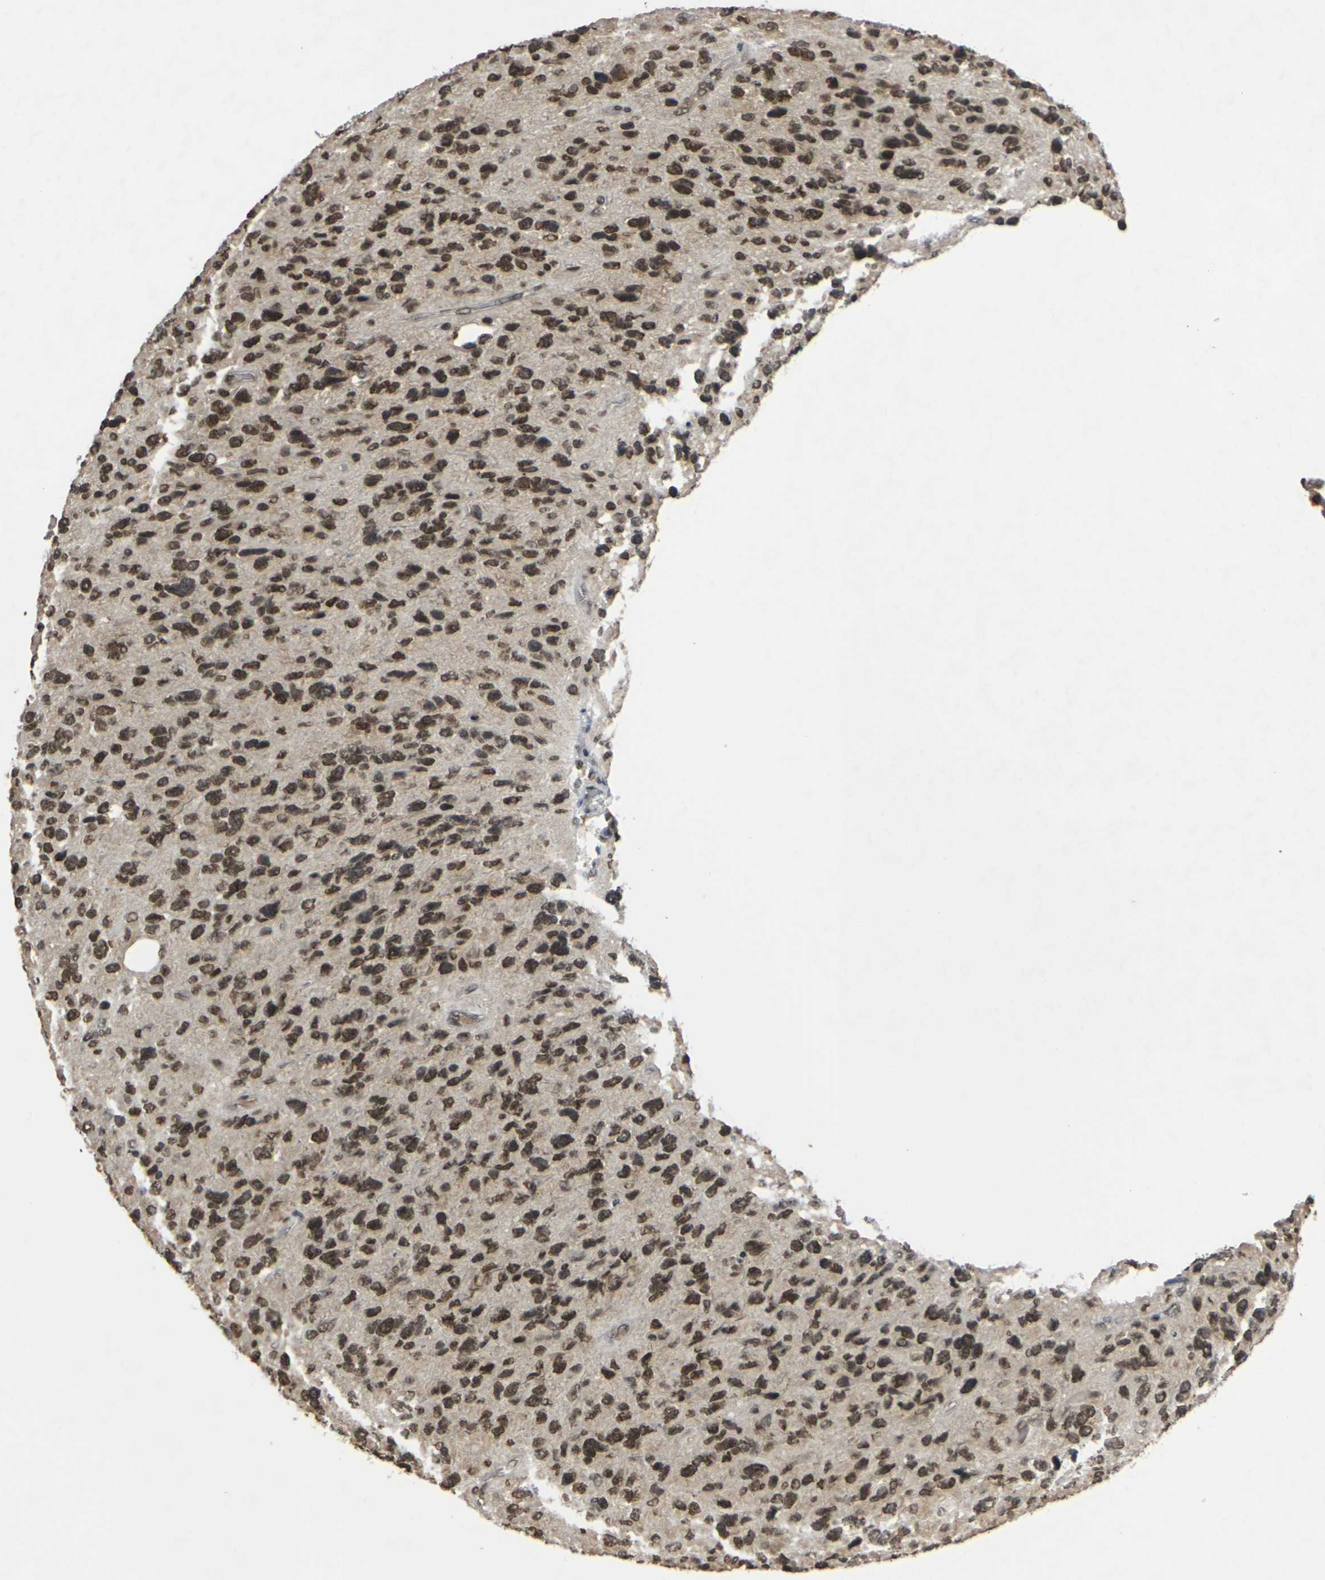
{"staining": {"intensity": "strong", "quantity": ">75%", "location": "nuclear"}, "tissue": "glioma", "cell_type": "Tumor cells", "image_type": "cancer", "snomed": [{"axis": "morphology", "description": "Glioma, malignant, High grade"}, {"axis": "topography", "description": "Brain"}], "caption": "High-magnification brightfield microscopy of malignant glioma (high-grade) stained with DAB (brown) and counterstained with hematoxylin (blue). tumor cells exhibit strong nuclear positivity is present in approximately>75% of cells.", "gene": "NELFA", "patient": {"sex": "female", "age": 58}}